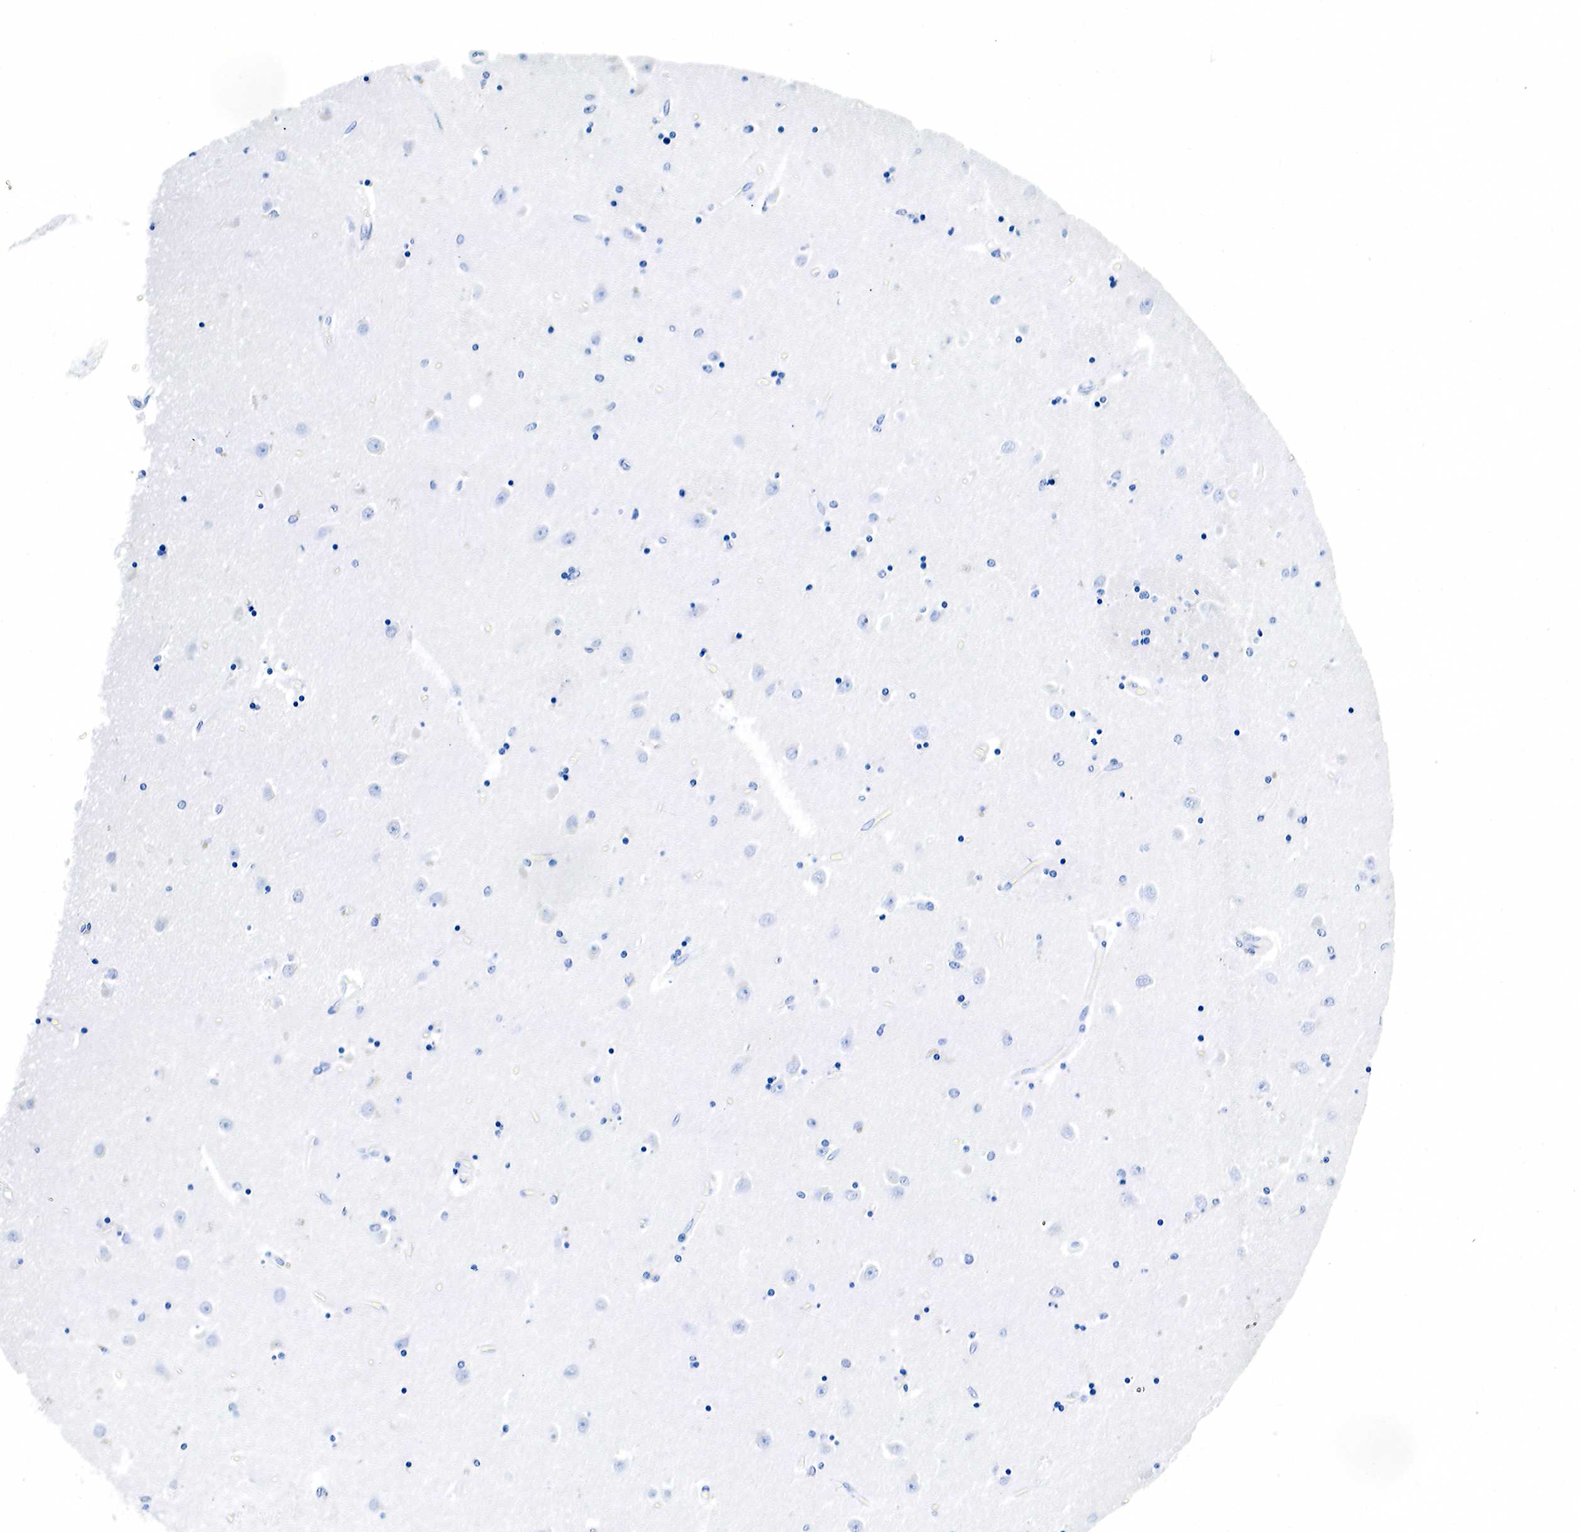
{"staining": {"intensity": "negative", "quantity": "none", "location": "none"}, "tissue": "caudate", "cell_type": "Glial cells", "image_type": "normal", "snomed": [{"axis": "morphology", "description": "Normal tissue, NOS"}, {"axis": "topography", "description": "Lateral ventricle wall"}], "caption": "Micrograph shows no significant protein expression in glial cells of benign caudate. (Stains: DAB IHC with hematoxylin counter stain, Microscopy: brightfield microscopy at high magnification).", "gene": "GCG", "patient": {"sex": "female", "age": 54}}